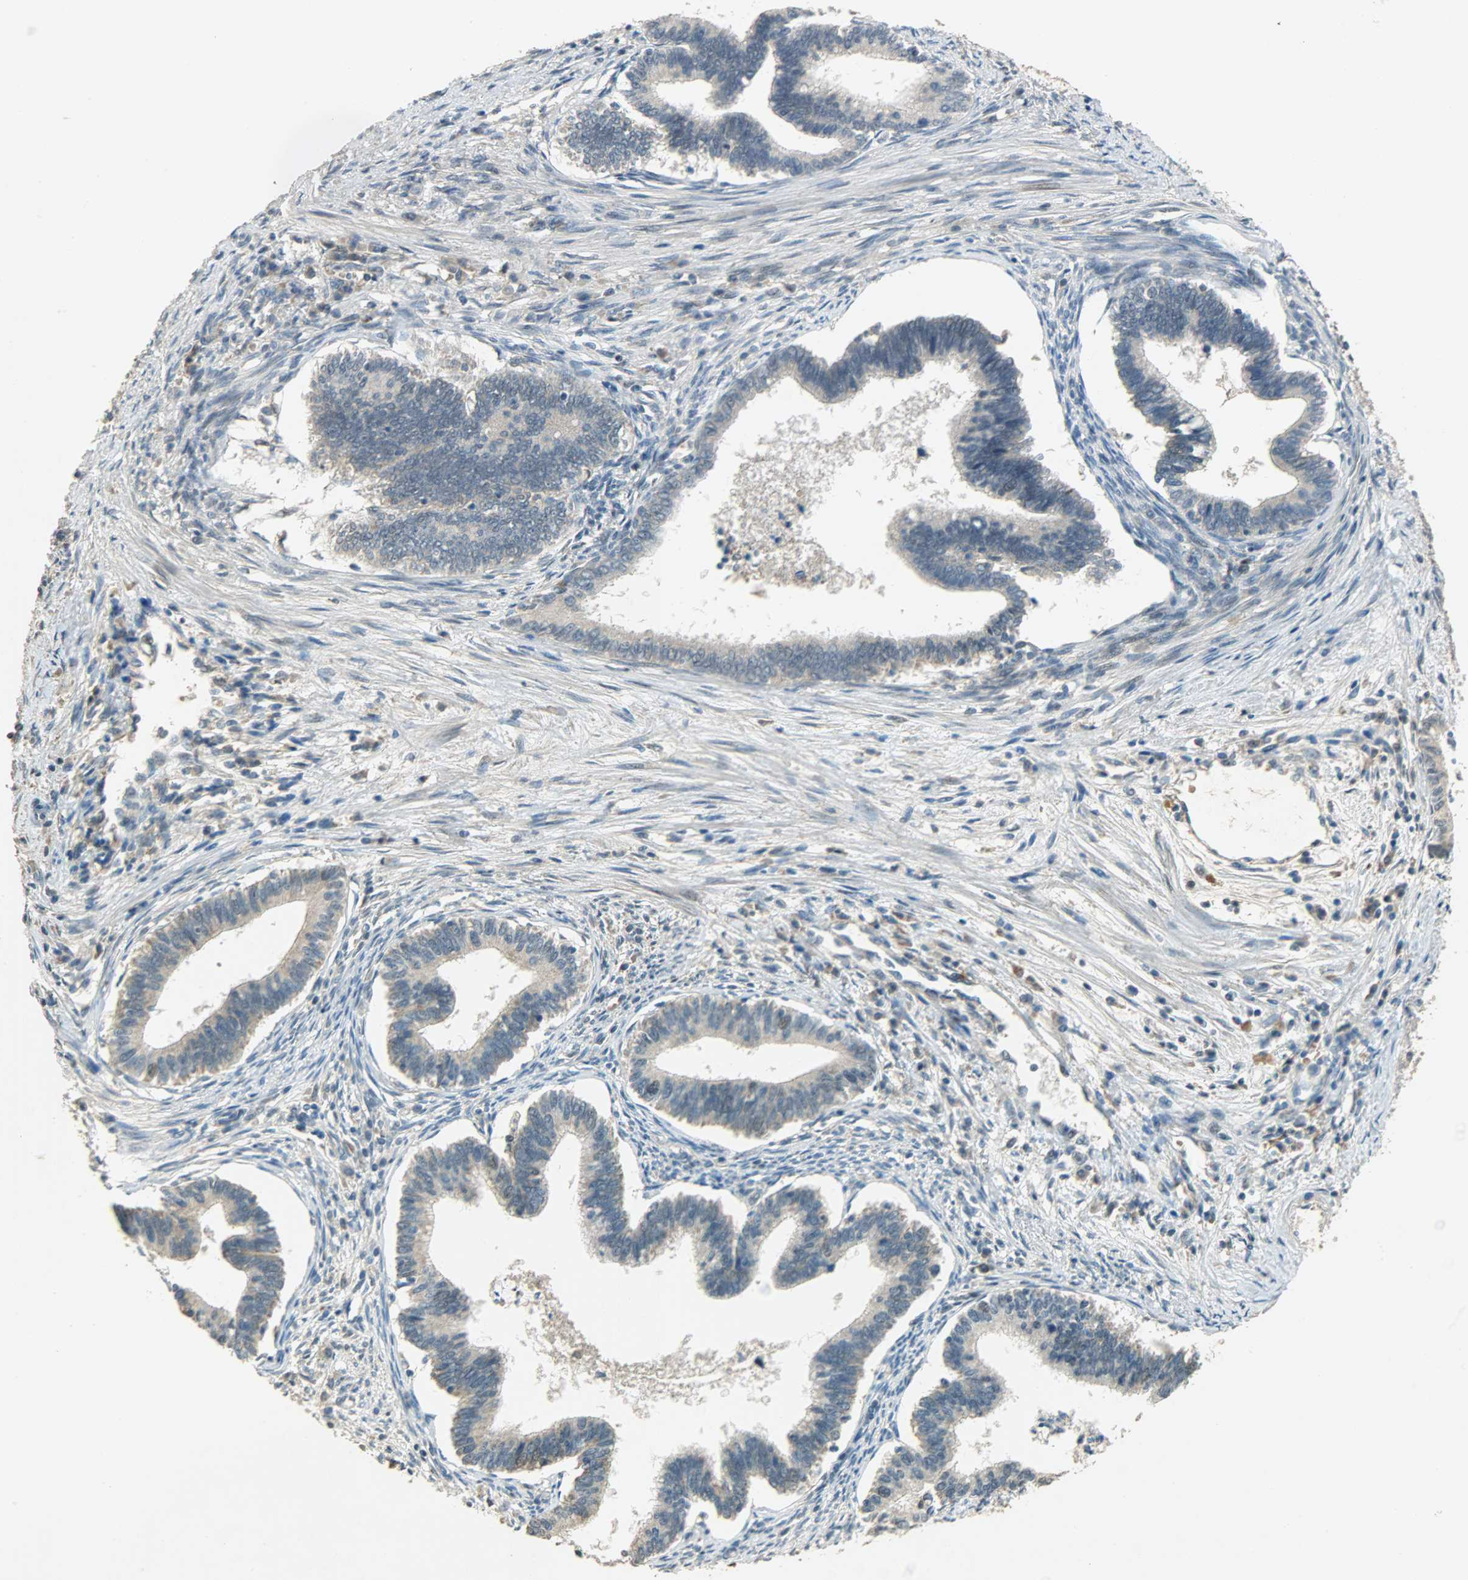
{"staining": {"intensity": "weak", "quantity": ">75%", "location": "cytoplasmic/membranous"}, "tissue": "cervical cancer", "cell_type": "Tumor cells", "image_type": "cancer", "snomed": [{"axis": "morphology", "description": "Adenocarcinoma, NOS"}, {"axis": "topography", "description": "Cervix"}], "caption": "Immunohistochemical staining of human adenocarcinoma (cervical) displays low levels of weak cytoplasmic/membranous protein positivity in about >75% of tumor cells.", "gene": "HDHD5", "patient": {"sex": "female", "age": 36}}